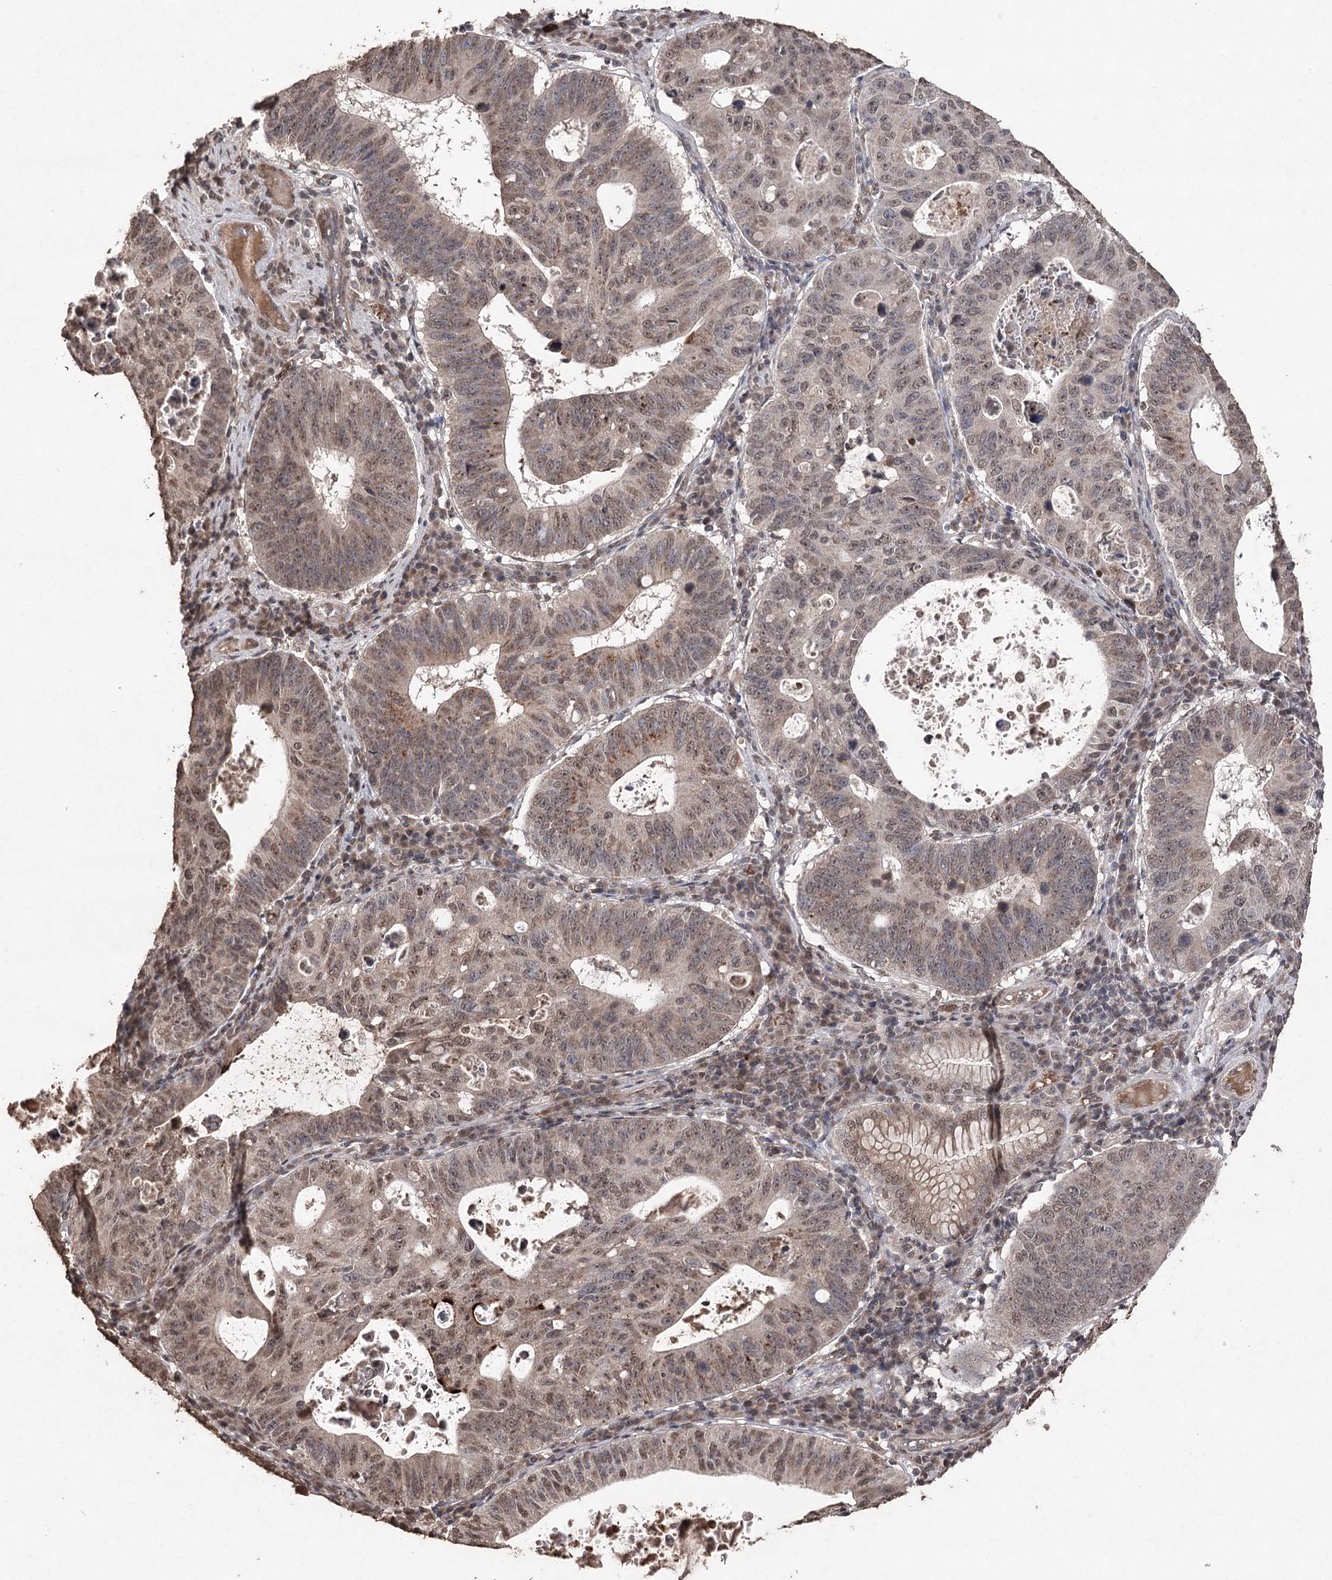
{"staining": {"intensity": "moderate", "quantity": ">75%", "location": "cytoplasmic/membranous,nuclear"}, "tissue": "stomach cancer", "cell_type": "Tumor cells", "image_type": "cancer", "snomed": [{"axis": "morphology", "description": "Adenocarcinoma, NOS"}, {"axis": "topography", "description": "Stomach"}], "caption": "An immunohistochemistry (IHC) photomicrograph of neoplastic tissue is shown. Protein staining in brown shows moderate cytoplasmic/membranous and nuclear positivity in stomach cancer within tumor cells. The staining is performed using DAB brown chromogen to label protein expression. The nuclei are counter-stained blue using hematoxylin.", "gene": "ATG14", "patient": {"sex": "male", "age": 59}}